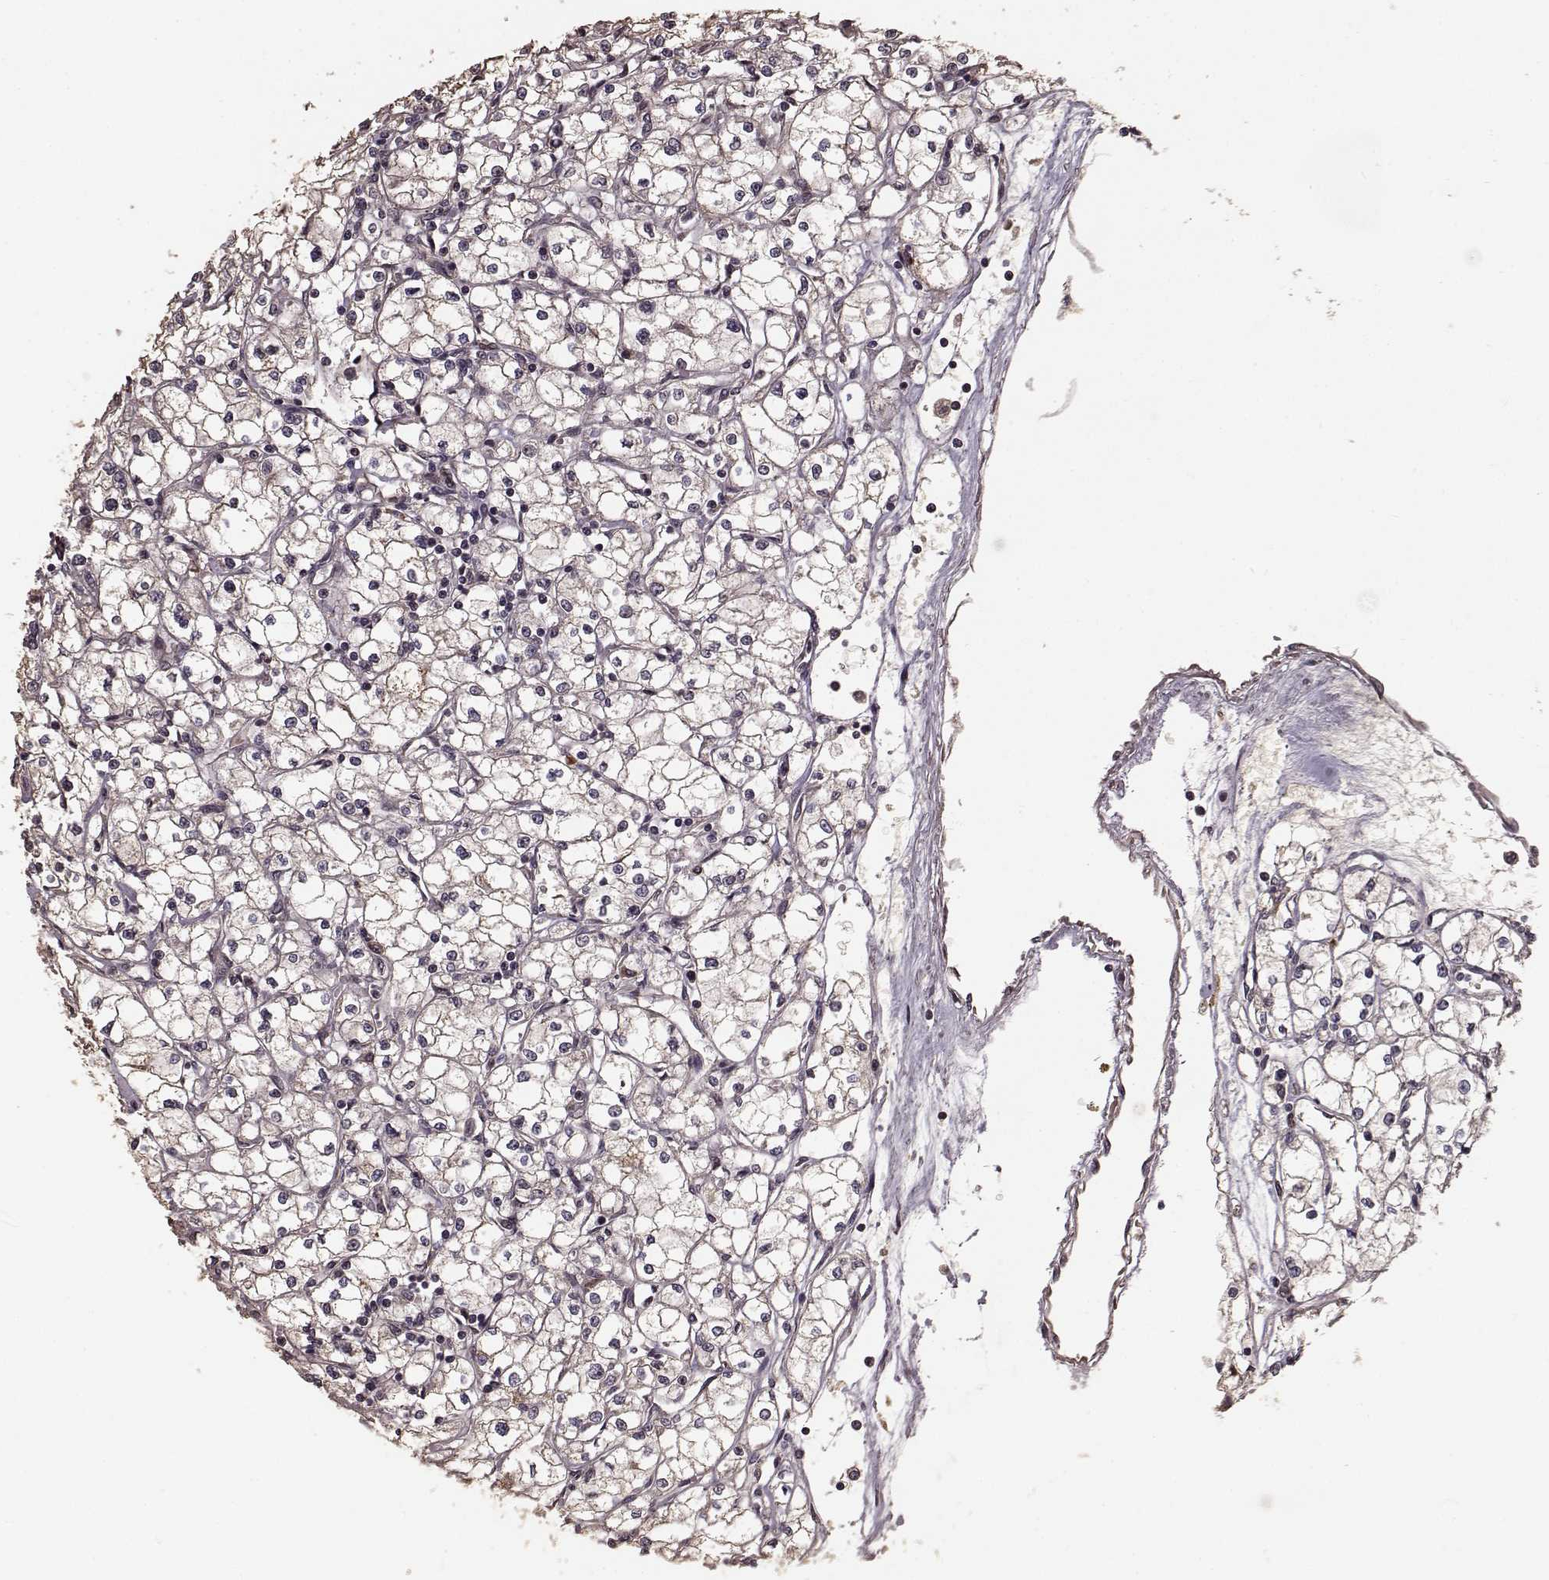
{"staining": {"intensity": "negative", "quantity": "none", "location": "none"}, "tissue": "renal cancer", "cell_type": "Tumor cells", "image_type": "cancer", "snomed": [{"axis": "morphology", "description": "Adenocarcinoma, NOS"}, {"axis": "topography", "description": "Kidney"}], "caption": "The IHC image has no significant positivity in tumor cells of renal cancer (adenocarcinoma) tissue.", "gene": "USP15", "patient": {"sex": "male", "age": 67}}